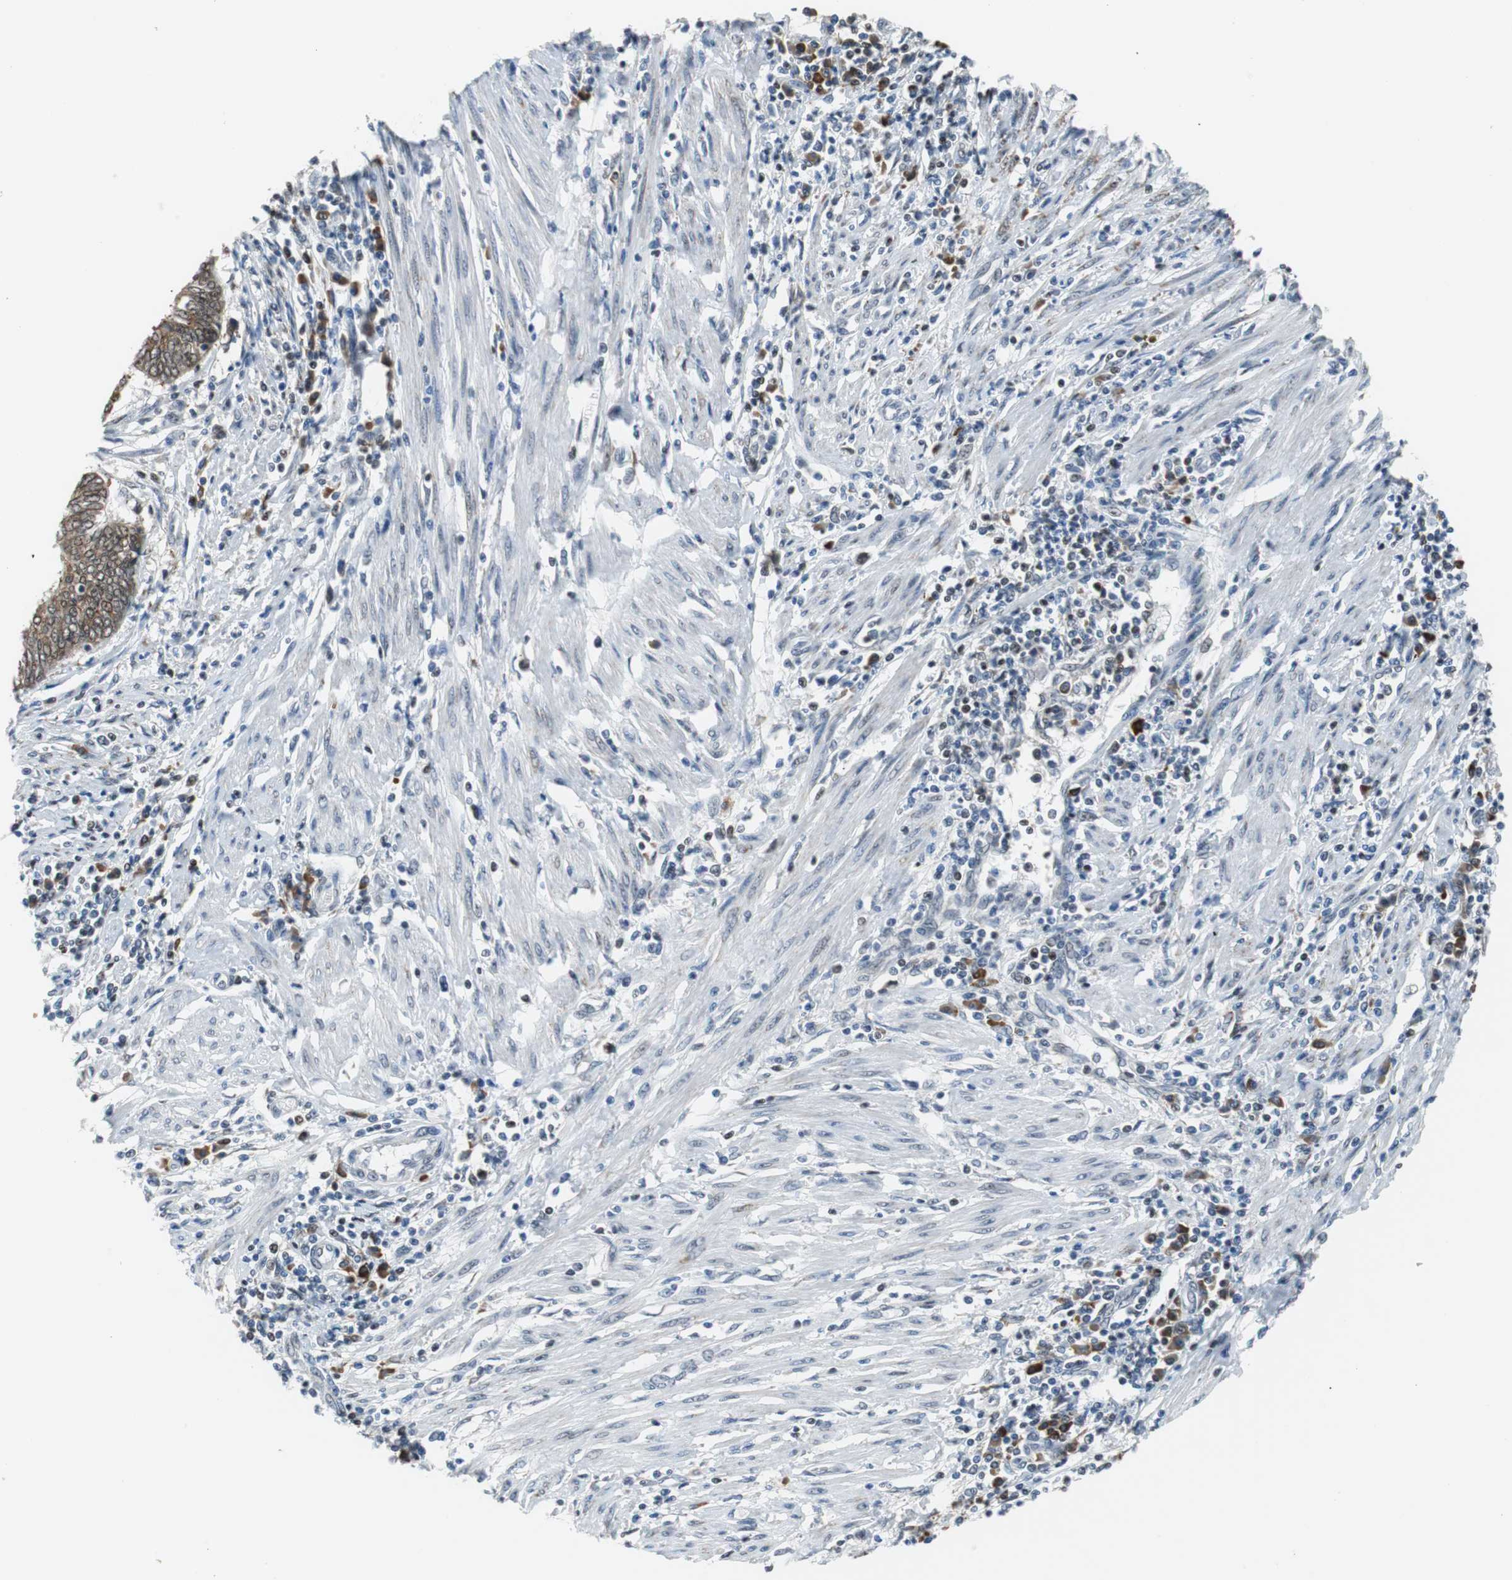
{"staining": {"intensity": "moderate", "quantity": ">75%", "location": "cytoplasmic/membranous"}, "tissue": "endometrial cancer", "cell_type": "Tumor cells", "image_type": "cancer", "snomed": [{"axis": "morphology", "description": "Adenocarcinoma, NOS"}, {"axis": "topography", "description": "Uterus"}, {"axis": "topography", "description": "Endometrium"}], "caption": "Endometrial adenocarcinoma tissue displays moderate cytoplasmic/membranous positivity in about >75% of tumor cells, visualized by immunohistochemistry.", "gene": "USP28", "patient": {"sex": "female", "age": 70}}